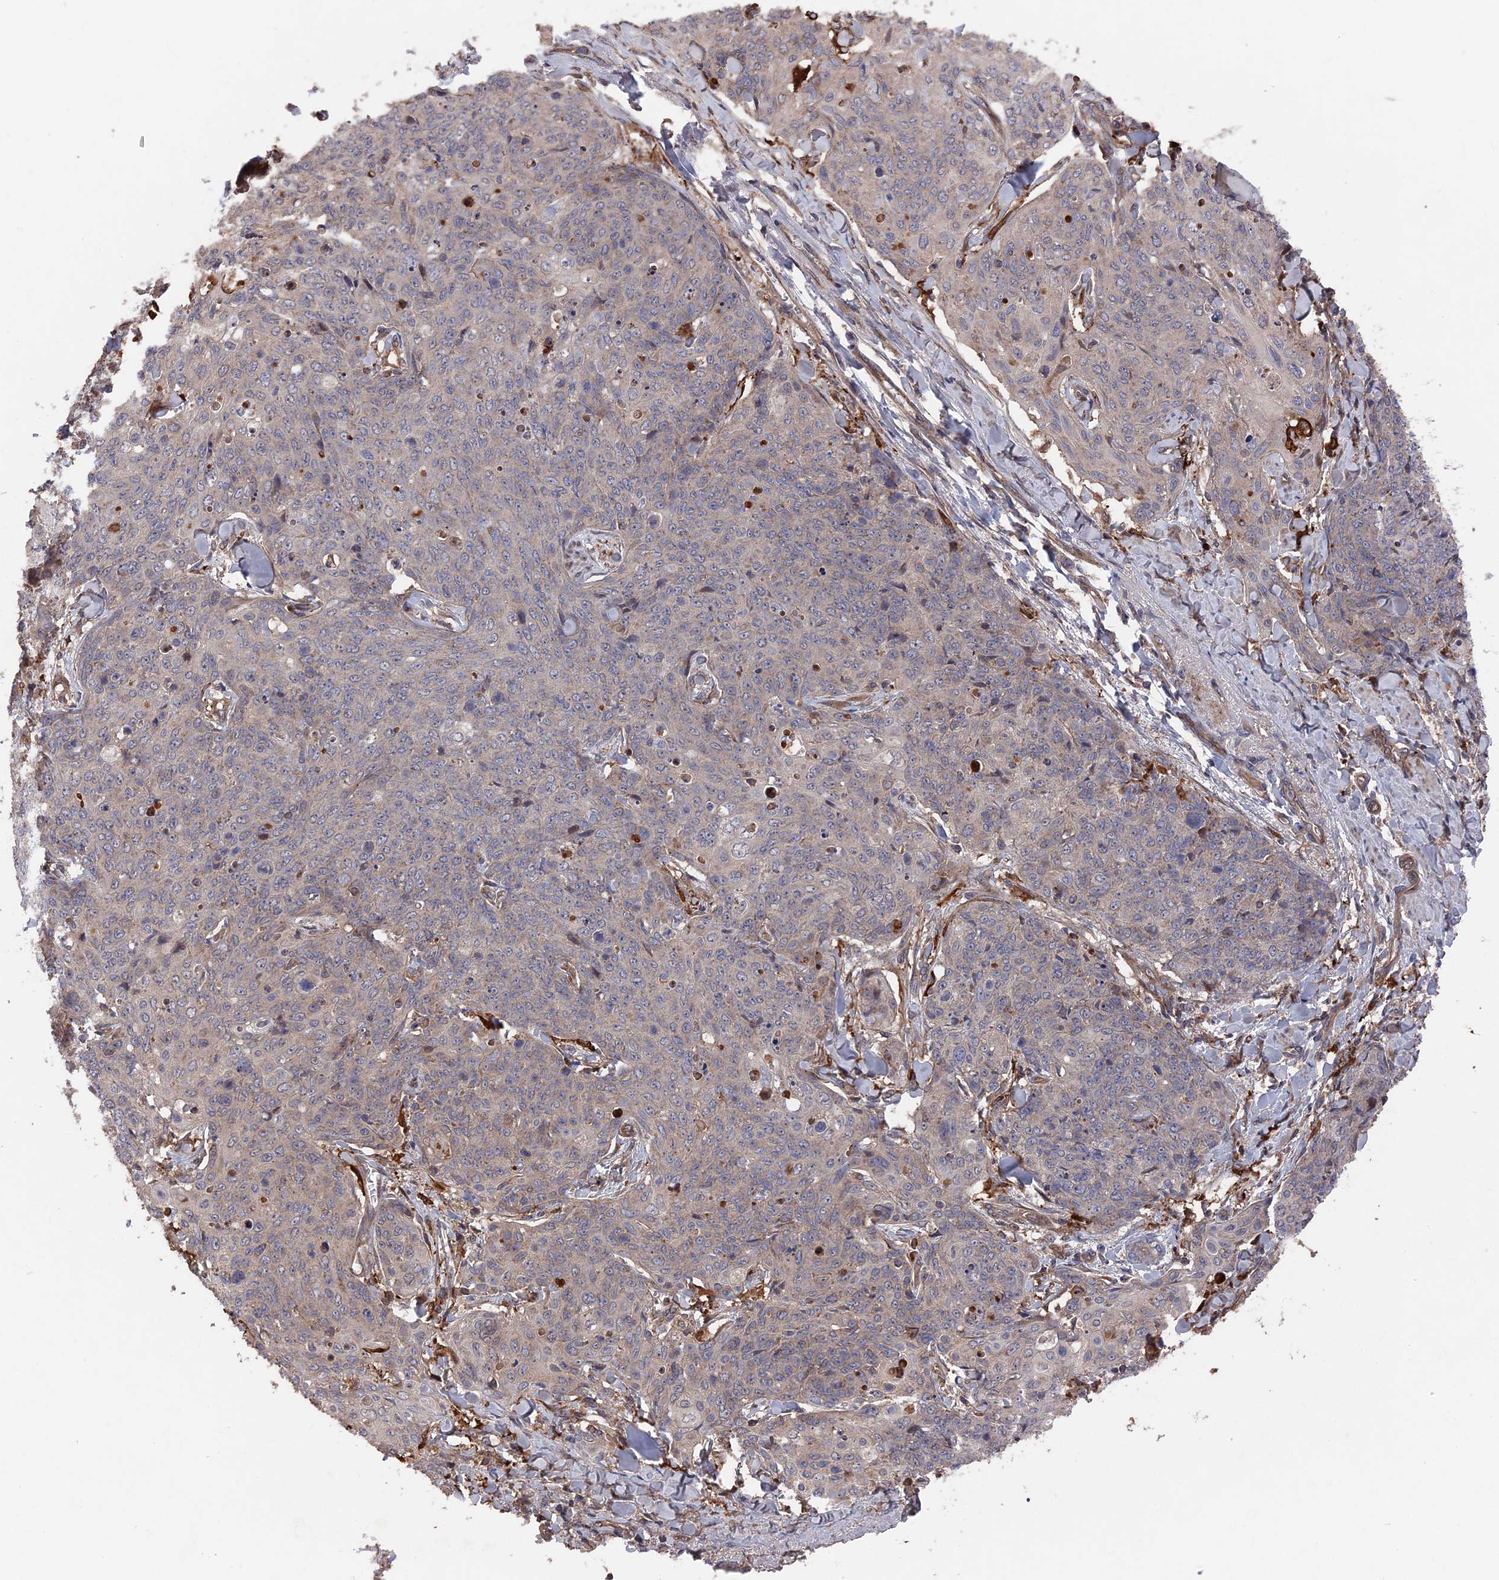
{"staining": {"intensity": "negative", "quantity": "none", "location": "none"}, "tissue": "skin cancer", "cell_type": "Tumor cells", "image_type": "cancer", "snomed": [{"axis": "morphology", "description": "Squamous cell carcinoma, NOS"}, {"axis": "topography", "description": "Skin"}, {"axis": "topography", "description": "Vulva"}], "caption": "IHC histopathology image of skin cancer (squamous cell carcinoma) stained for a protein (brown), which displays no expression in tumor cells.", "gene": "DEF8", "patient": {"sex": "female", "age": 85}}